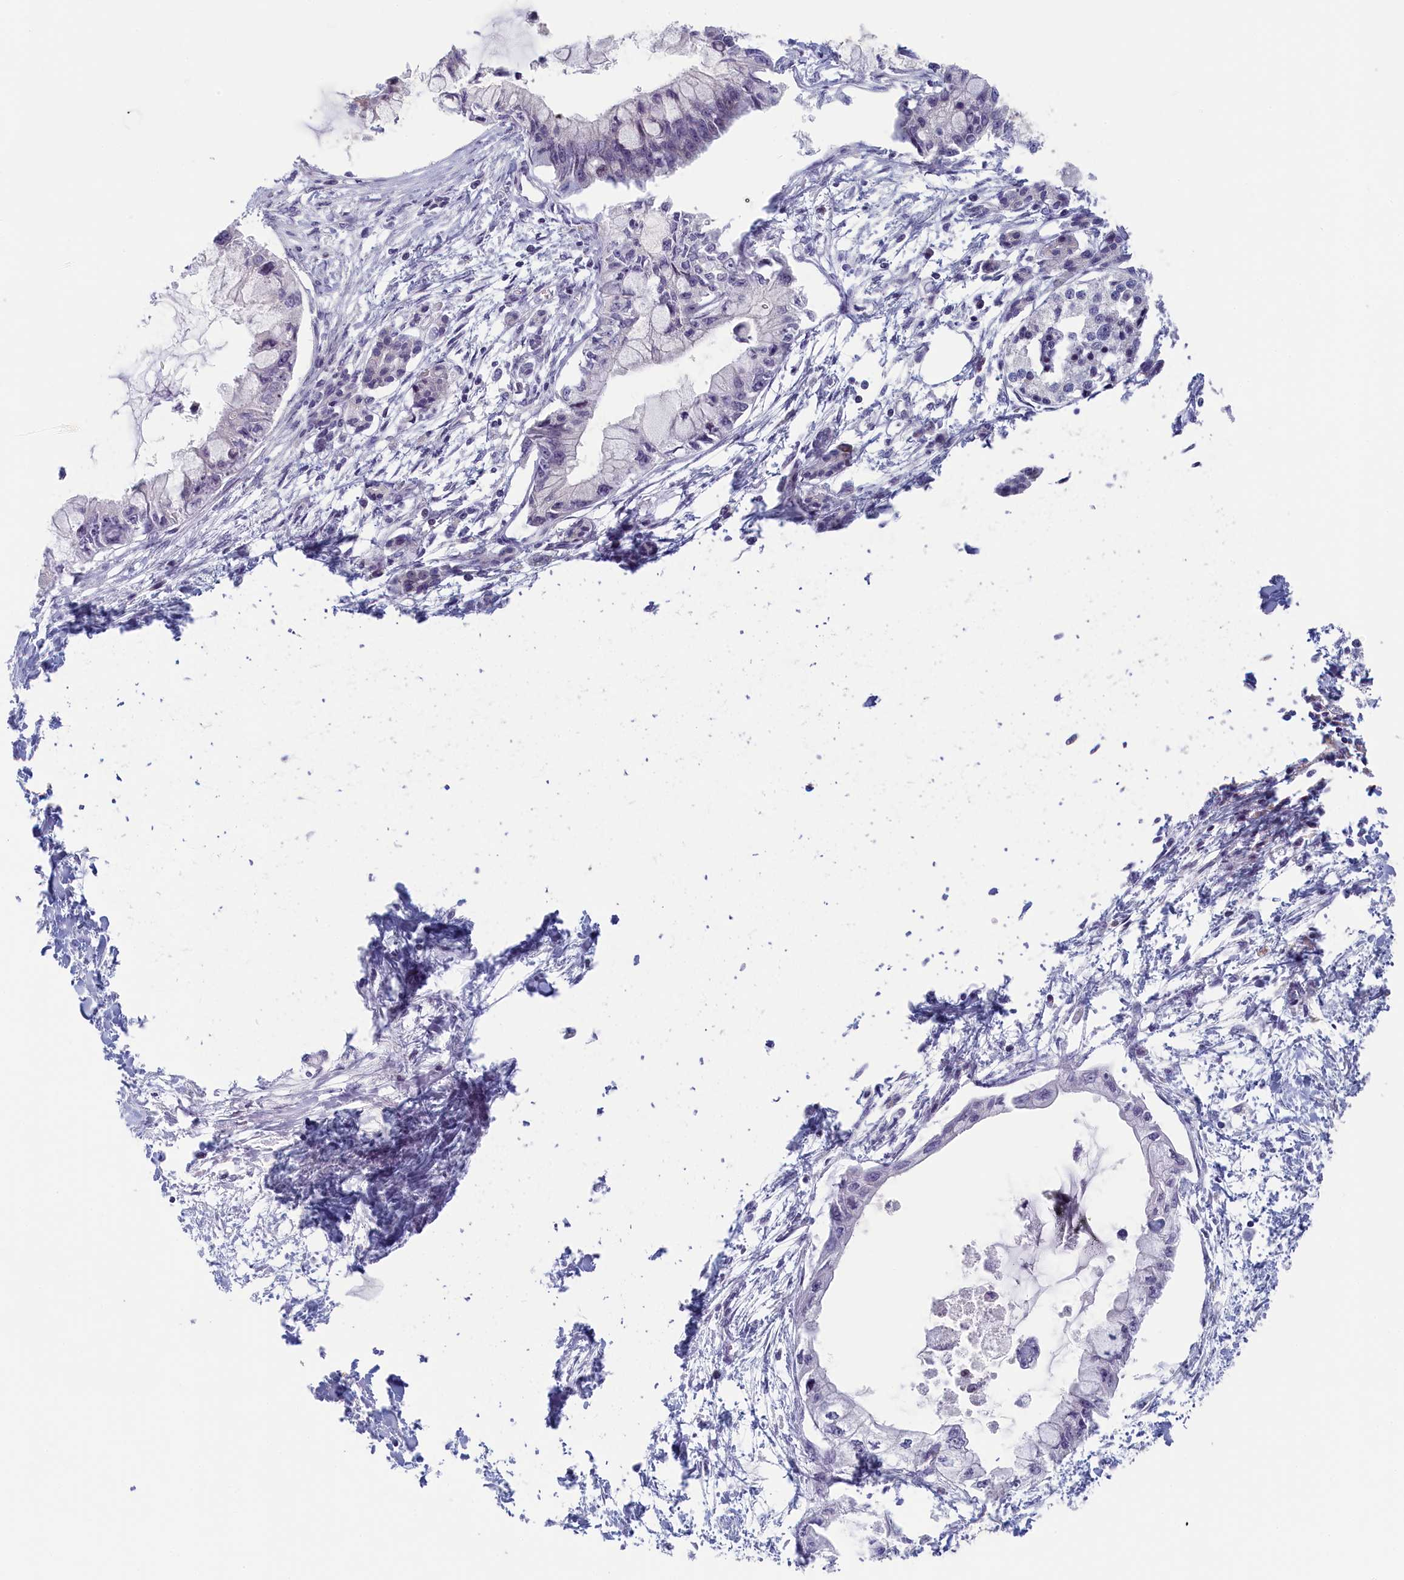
{"staining": {"intensity": "negative", "quantity": "none", "location": "none"}, "tissue": "pancreatic cancer", "cell_type": "Tumor cells", "image_type": "cancer", "snomed": [{"axis": "morphology", "description": "Adenocarcinoma, NOS"}, {"axis": "topography", "description": "Pancreas"}], "caption": "IHC image of human pancreatic cancer stained for a protein (brown), which demonstrates no expression in tumor cells.", "gene": "INTS4", "patient": {"sex": "male", "age": 48}}